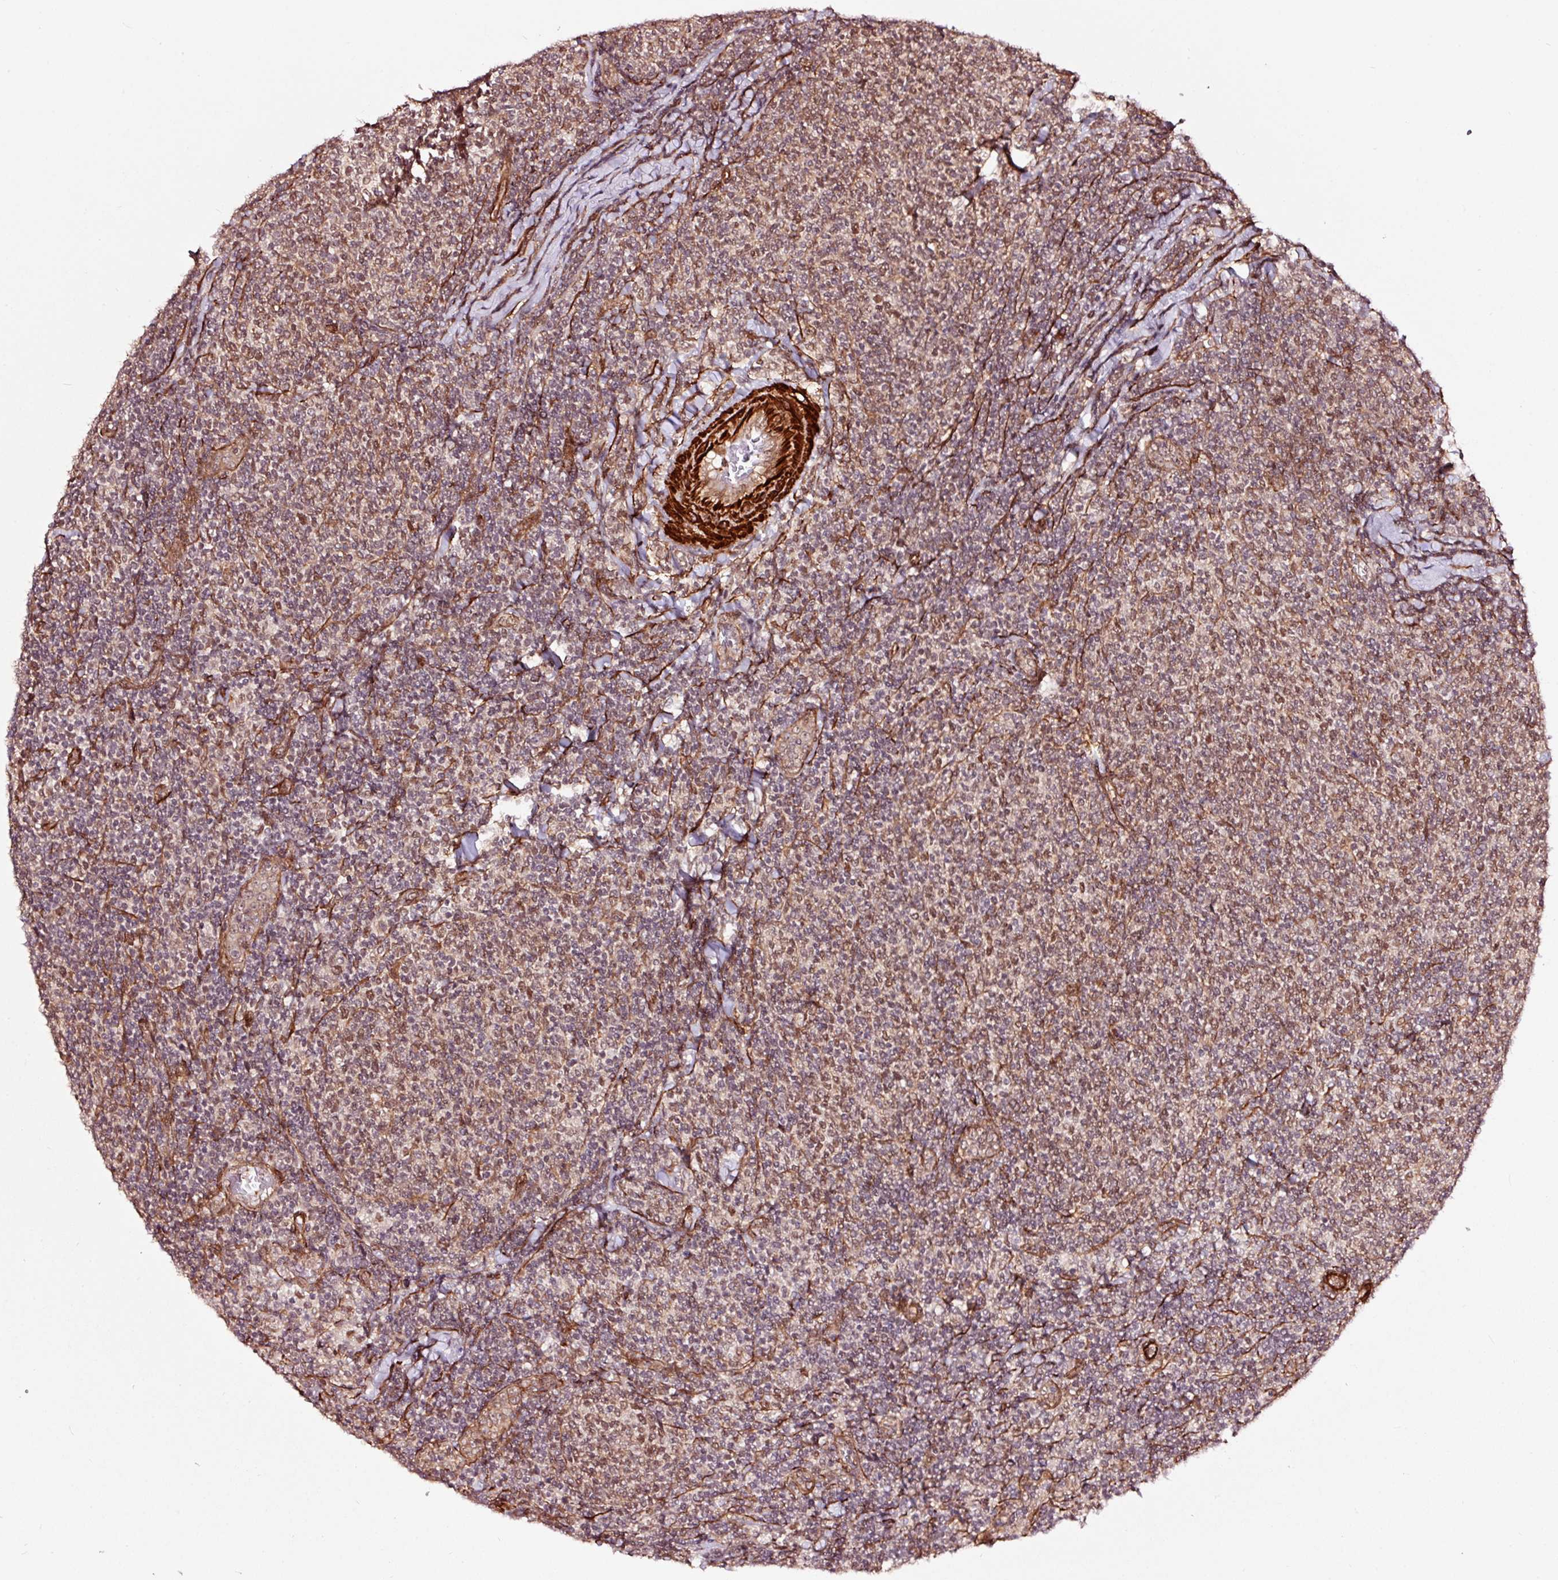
{"staining": {"intensity": "moderate", "quantity": ">75%", "location": "nuclear"}, "tissue": "lymphoma", "cell_type": "Tumor cells", "image_type": "cancer", "snomed": [{"axis": "morphology", "description": "Malignant lymphoma, non-Hodgkin's type, Low grade"}, {"axis": "topography", "description": "Lymph node"}], "caption": "Protein expression analysis of human lymphoma reveals moderate nuclear expression in approximately >75% of tumor cells.", "gene": "TPM1", "patient": {"sex": "male", "age": 52}}